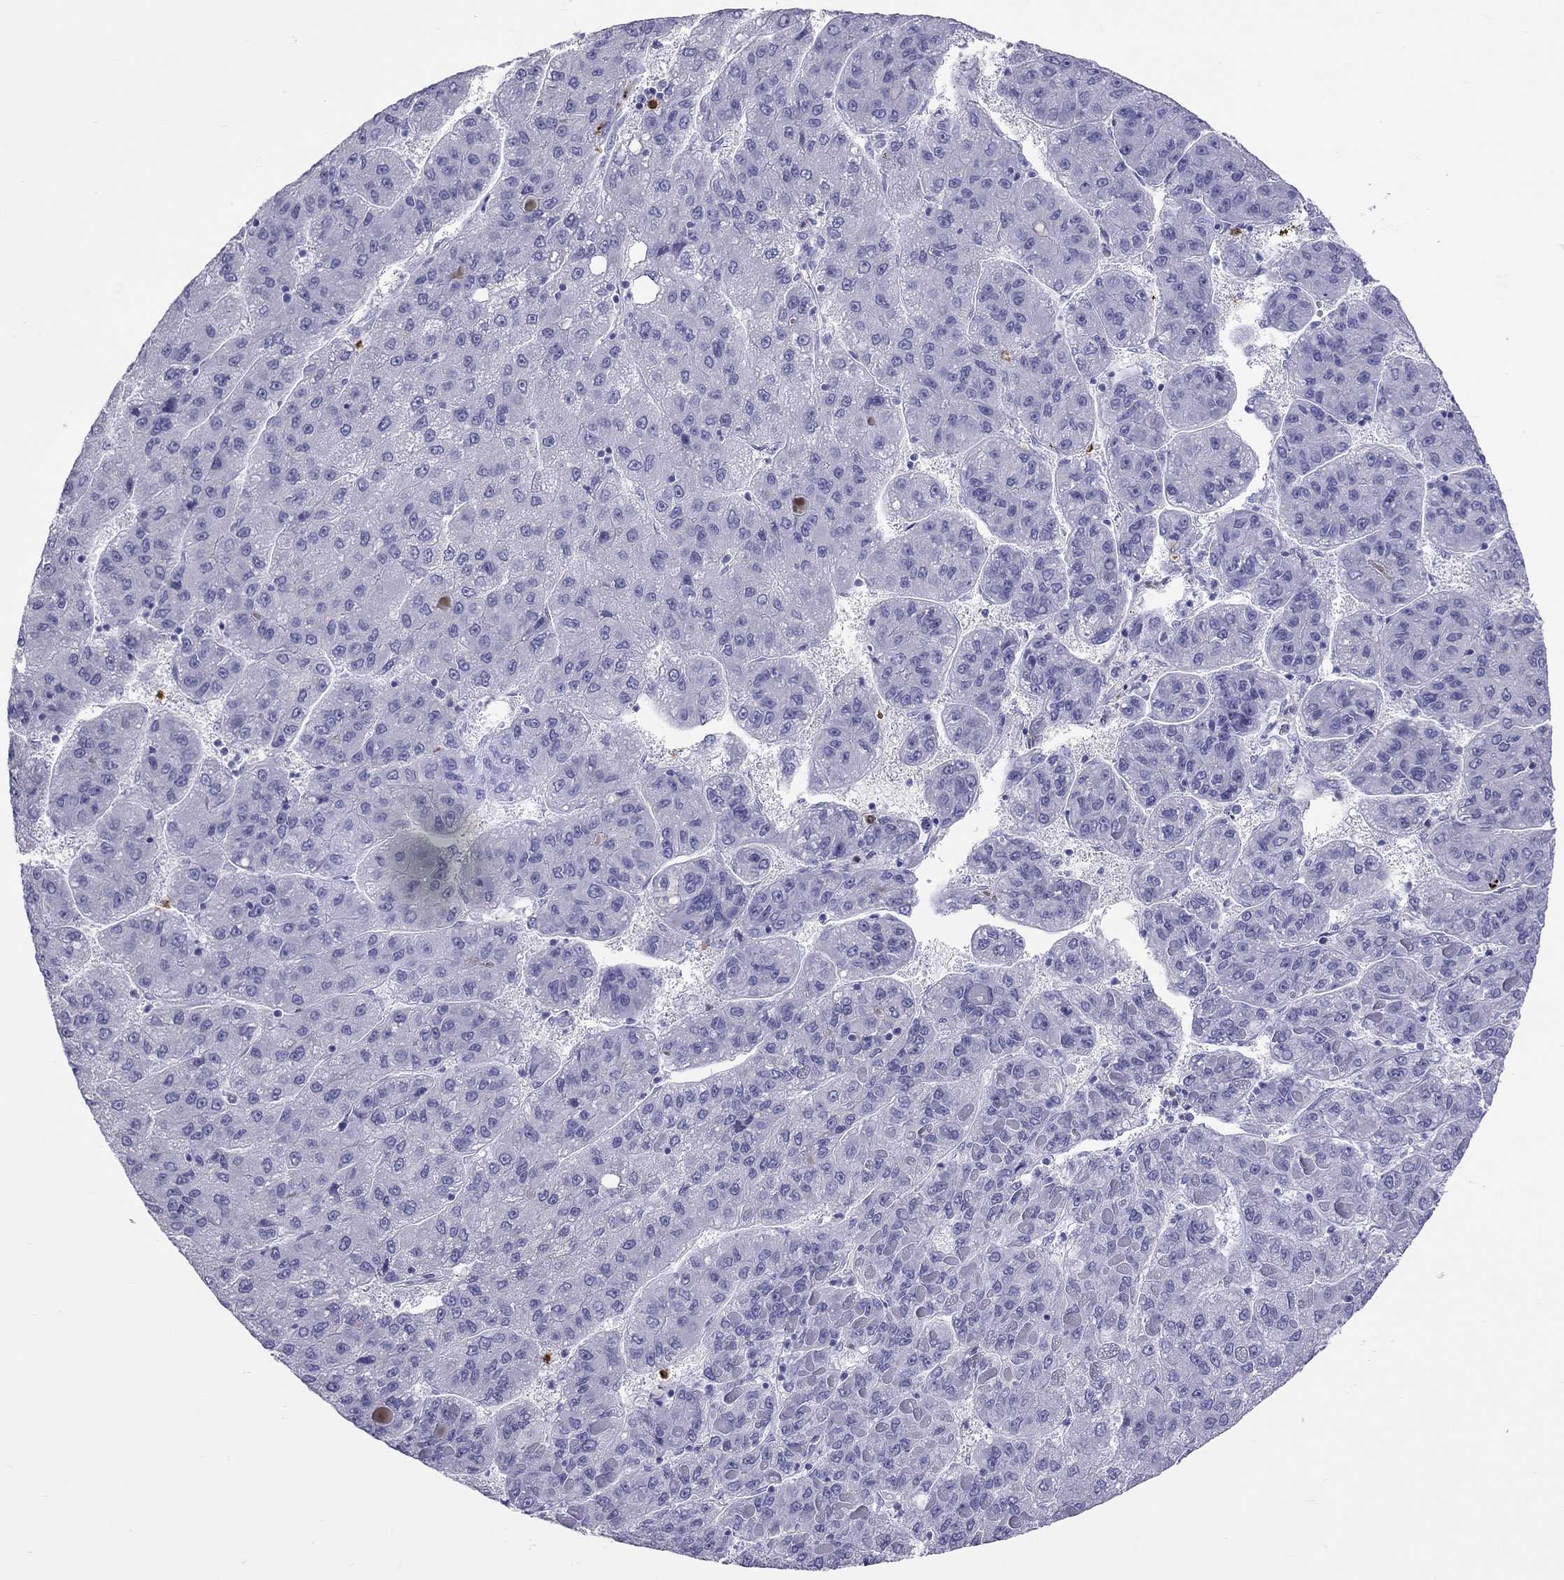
{"staining": {"intensity": "negative", "quantity": "none", "location": "none"}, "tissue": "liver cancer", "cell_type": "Tumor cells", "image_type": "cancer", "snomed": [{"axis": "morphology", "description": "Carcinoma, Hepatocellular, NOS"}, {"axis": "topography", "description": "Liver"}], "caption": "IHC photomicrograph of human liver cancer stained for a protein (brown), which reveals no positivity in tumor cells.", "gene": "SLAMF1", "patient": {"sex": "female", "age": 82}}